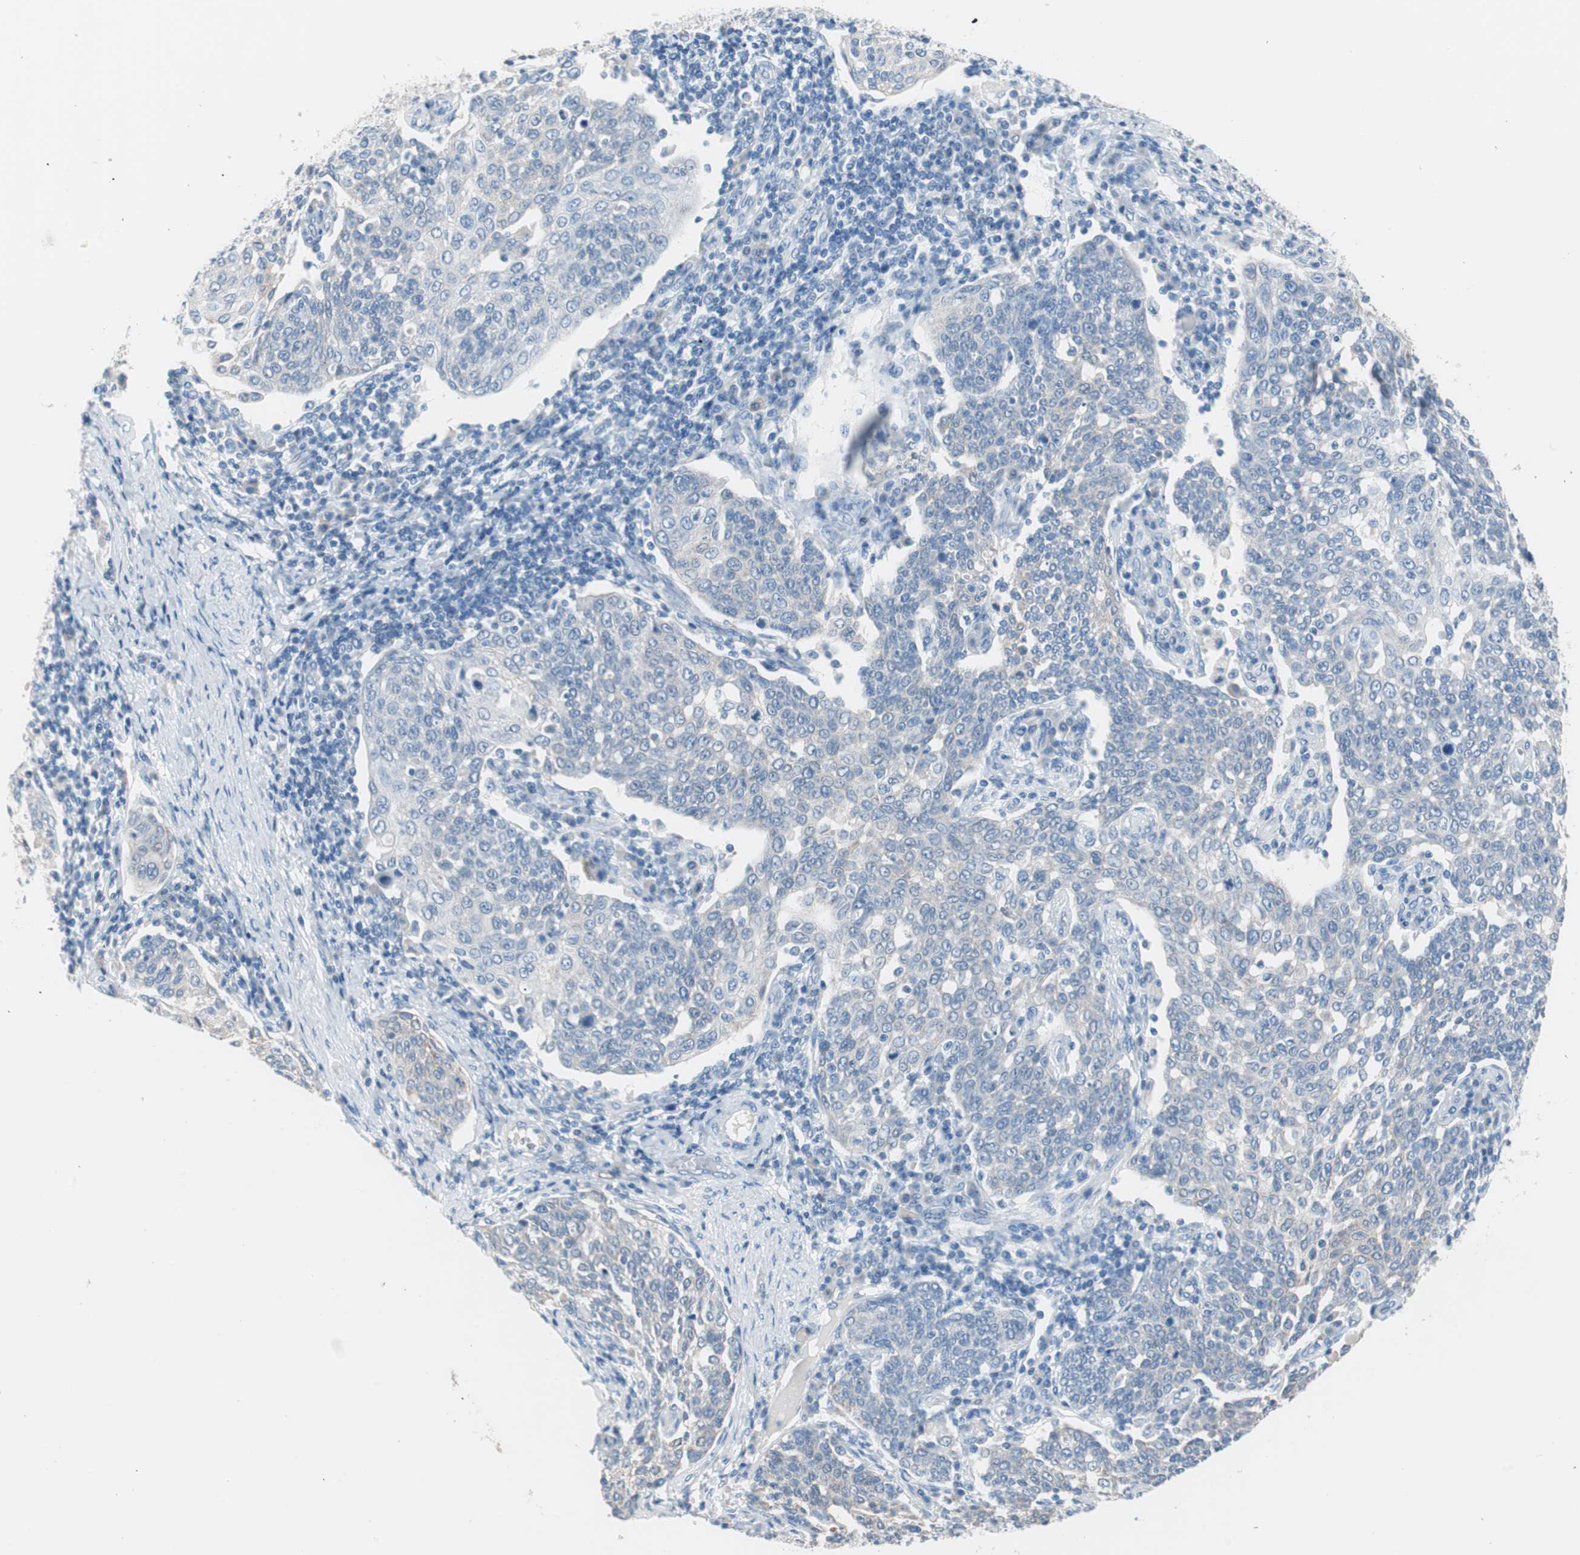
{"staining": {"intensity": "negative", "quantity": "none", "location": "none"}, "tissue": "cervical cancer", "cell_type": "Tumor cells", "image_type": "cancer", "snomed": [{"axis": "morphology", "description": "Squamous cell carcinoma, NOS"}, {"axis": "topography", "description": "Cervix"}], "caption": "This is a histopathology image of IHC staining of squamous cell carcinoma (cervical), which shows no expression in tumor cells.", "gene": "VIL1", "patient": {"sex": "female", "age": 34}}